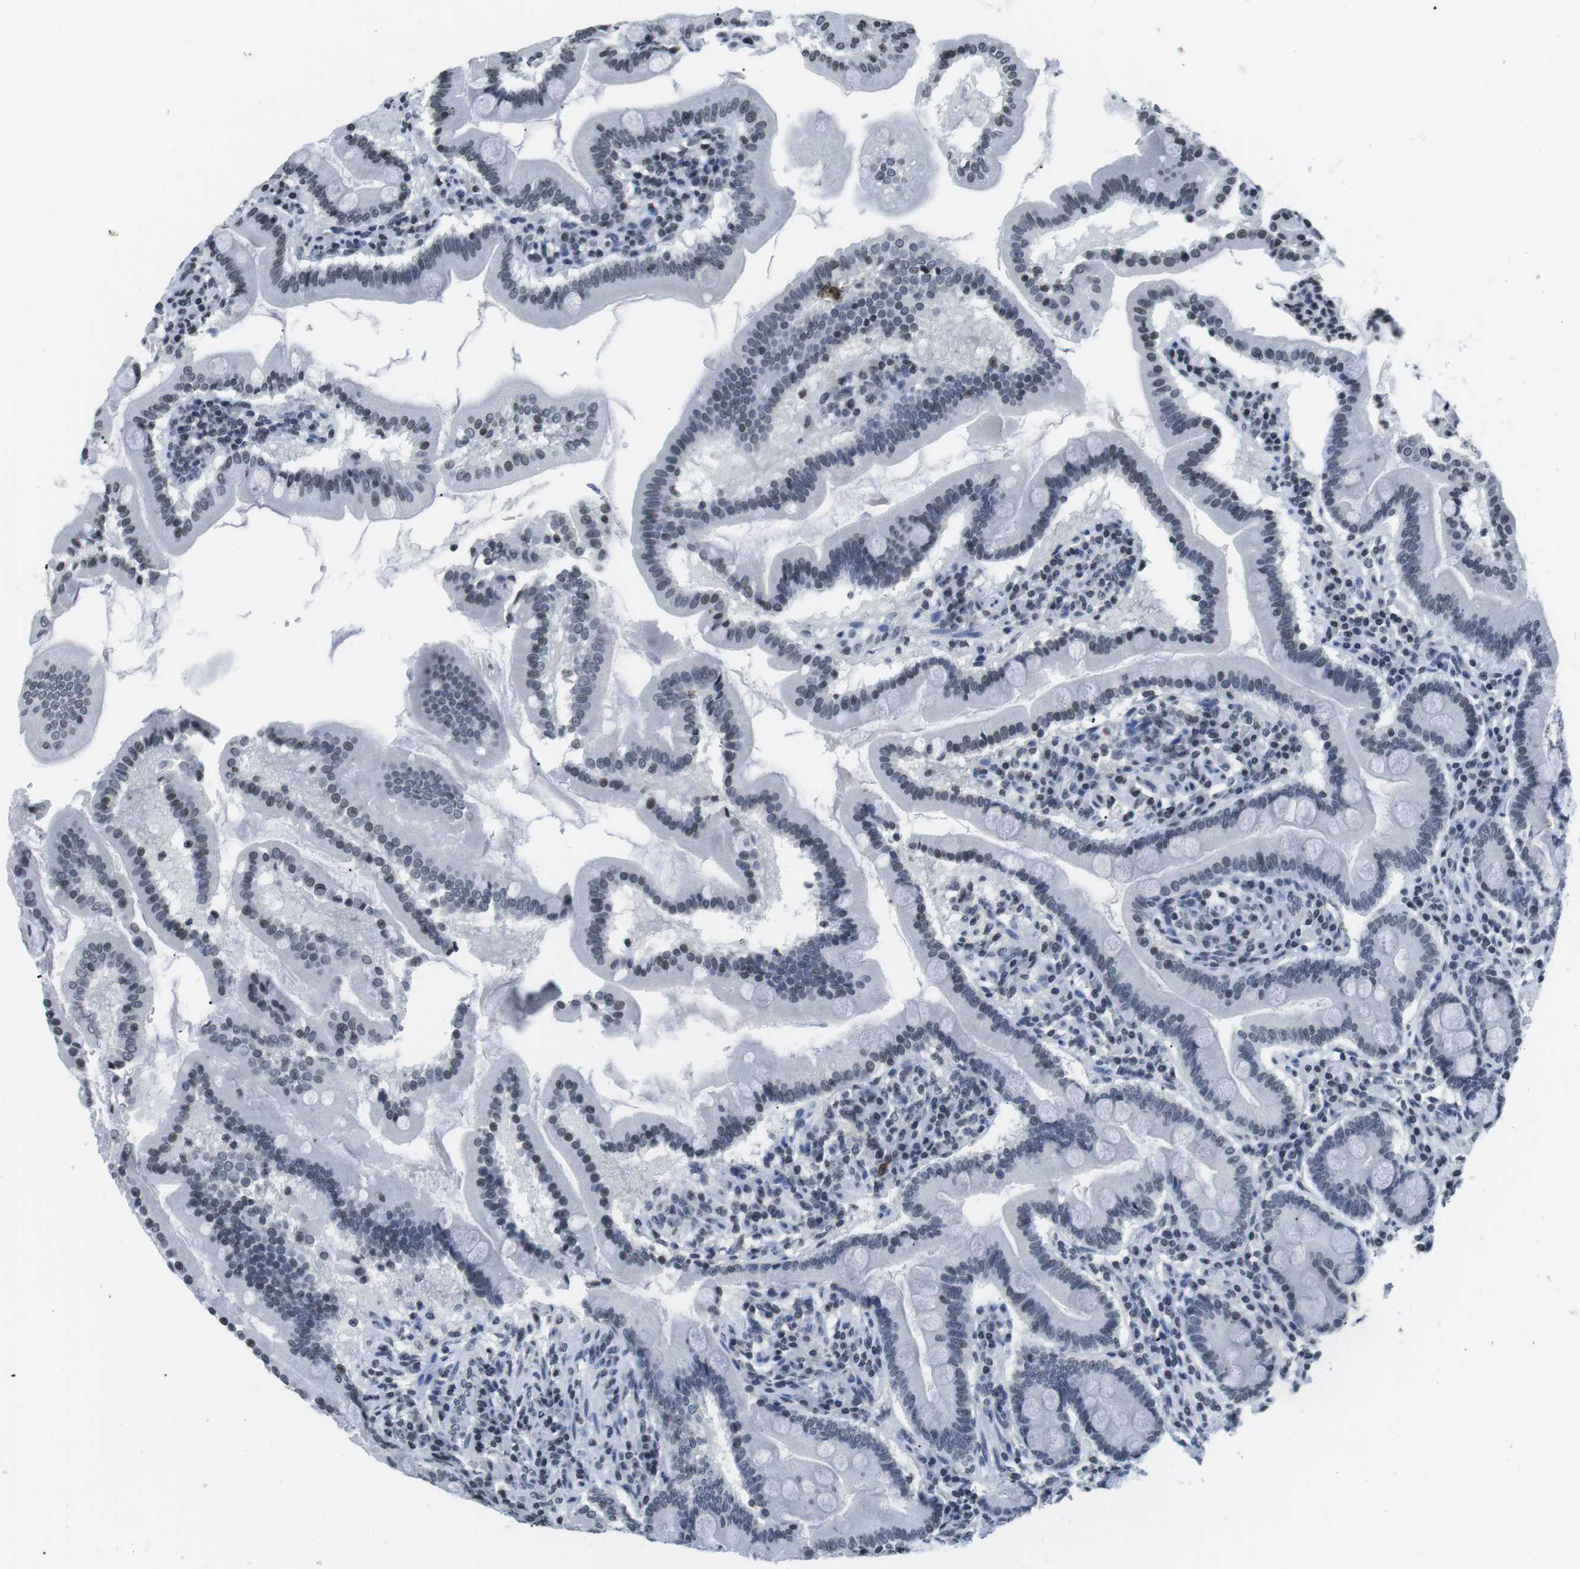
{"staining": {"intensity": "weak", "quantity": "<25%", "location": "nuclear"}, "tissue": "duodenum", "cell_type": "Glandular cells", "image_type": "normal", "snomed": [{"axis": "morphology", "description": "Normal tissue, NOS"}, {"axis": "topography", "description": "Duodenum"}], "caption": "High magnification brightfield microscopy of benign duodenum stained with DAB (brown) and counterstained with hematoxylin (blue): glandular cells show no significant staining. The staining was performed using DAB to visualize the protein expression in brown, while the nuclei were stained in blue with hematoxylin (Magnification: 20x).", "gene": "E2F2", "patient": {"sex": "male", "age": 50}}